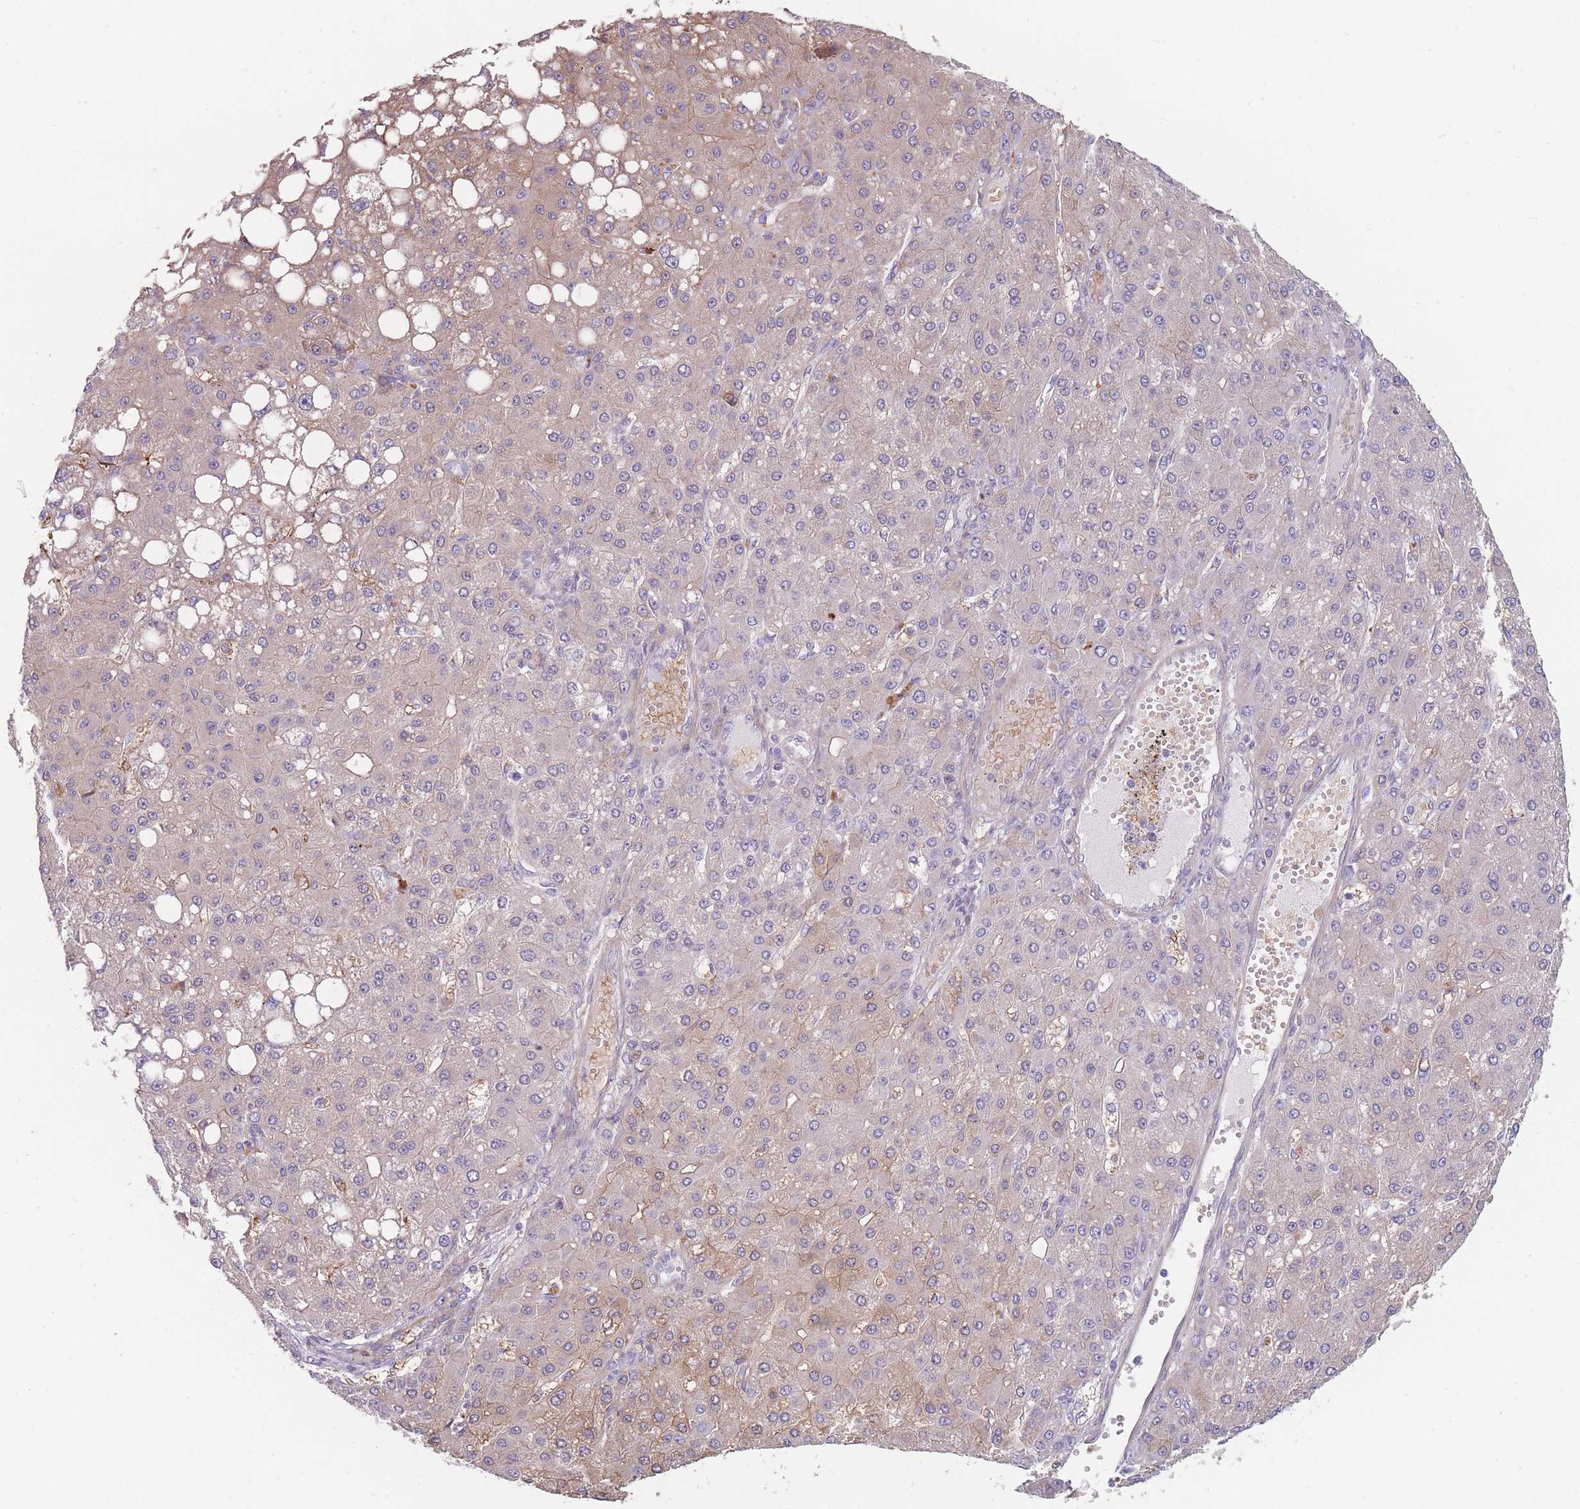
{"staining": {"intensity": "weak", "quantity": "25%-75%", "location": "cytoplasmic/membranous"}, "tissue": "liver cancer", "cell_type": "Tumor cells", "image_type": "cancer", "snomed": [{"axis": "morphology", "description": "Carcinoma, Hepatocellular, NOS"}, {"axis": "topography", "description": "Liver"}], "caption": "Weak cytoplasmic/membranous expression is identified in about 25%-75% of tumor cells in liver cancer (hepatocellular carcinoma).", "gene": "SMPD4", "patient": {"sex": "male", "age": 67}}